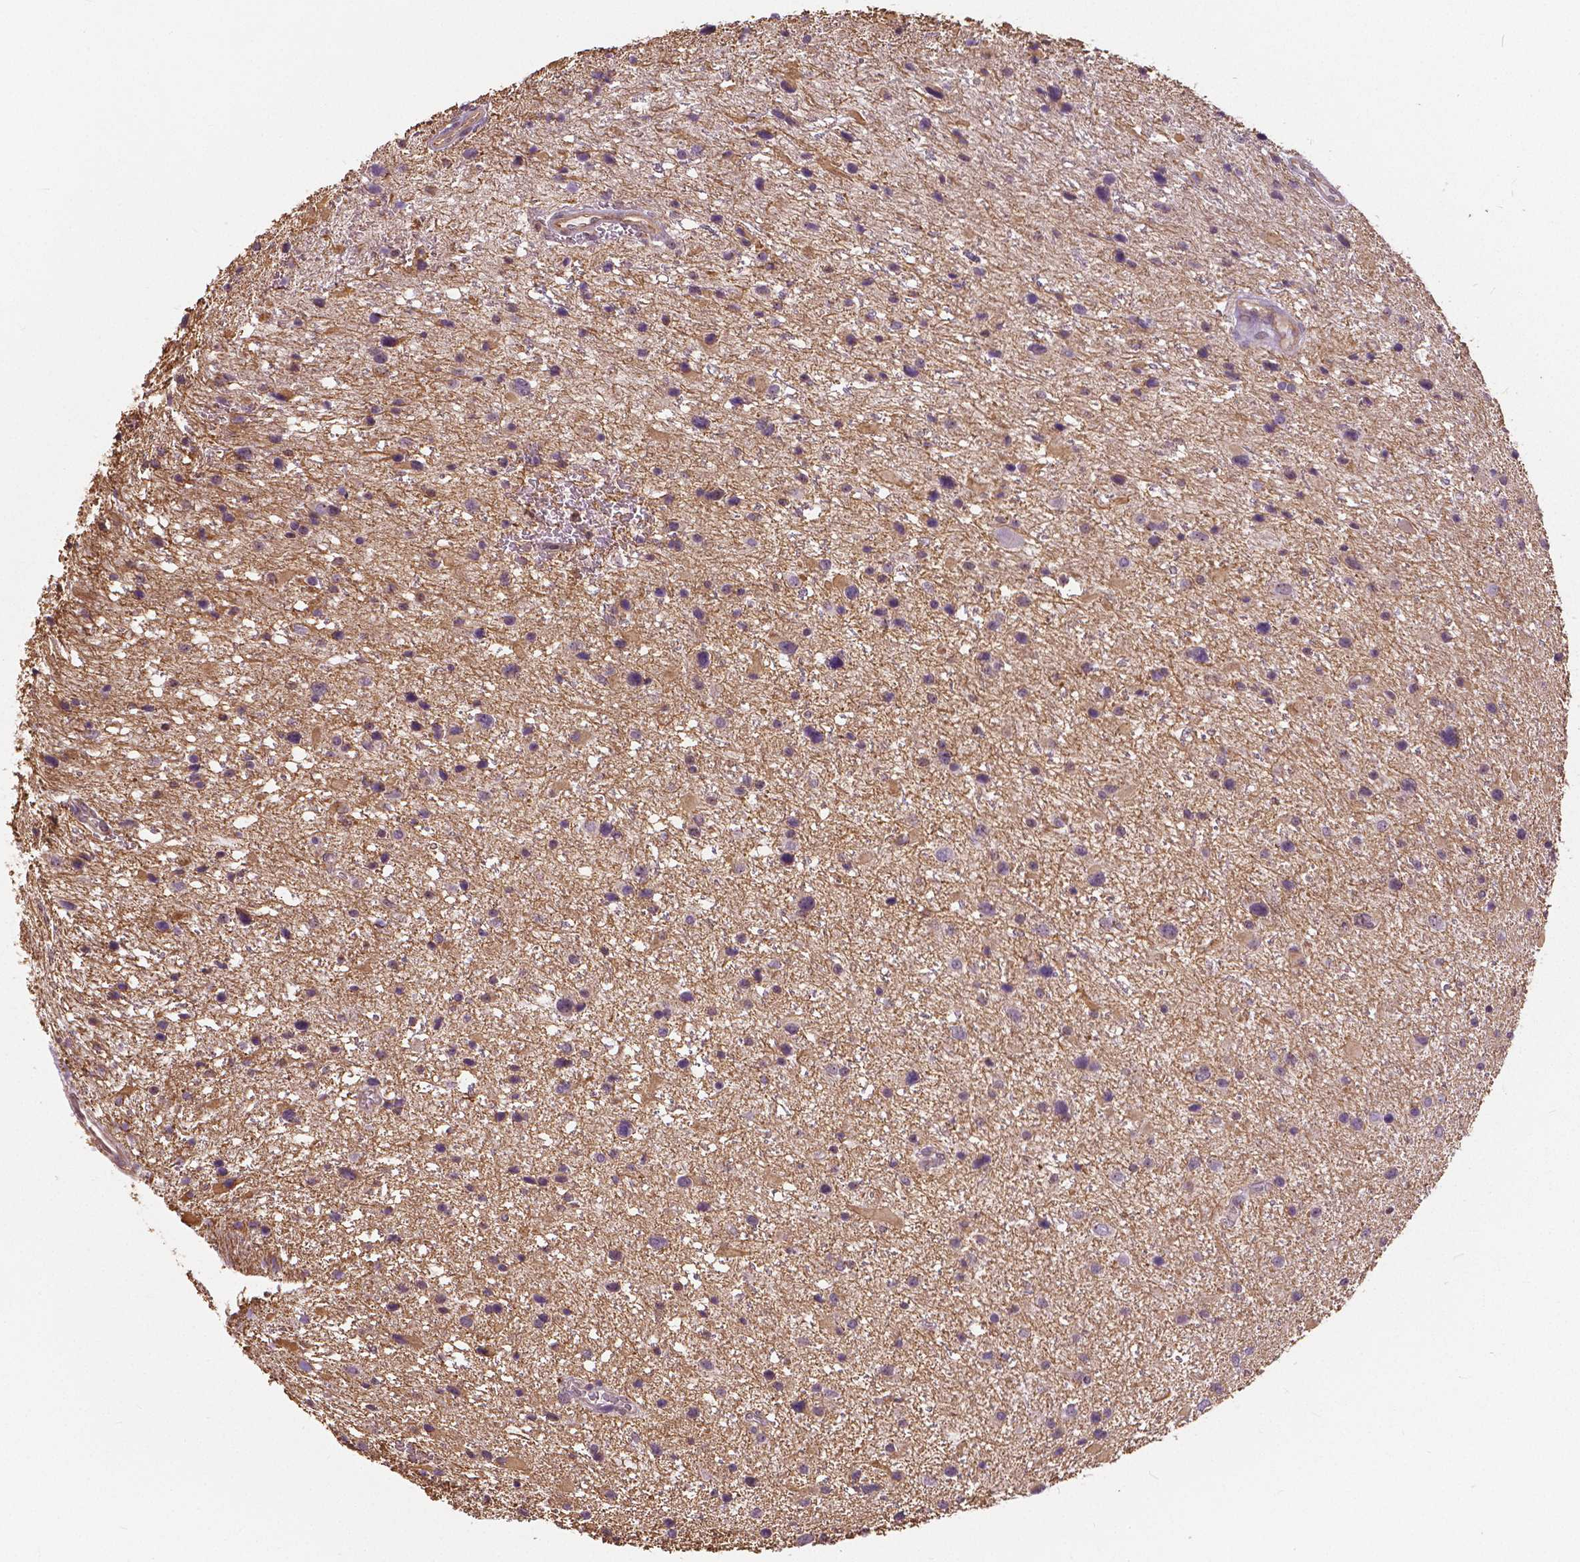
{"staining": {"intensity": "weak", "quantity": "<25%", "location": "cytoplasmic/membranous"}, "tissue": "glioma", "cell_type": "Tumor cells", "image_type": "cancer", "snomed": [{"axis": "morphology", "description": "Glioma, malignant, Low grade"}, {"axis": "topography", "description": "Brain"}], "caption": "Tumor cells show no significant protein staining in glioma.", "gene": "ANXA13", "patient": {"sex": "female", "age": 32}}